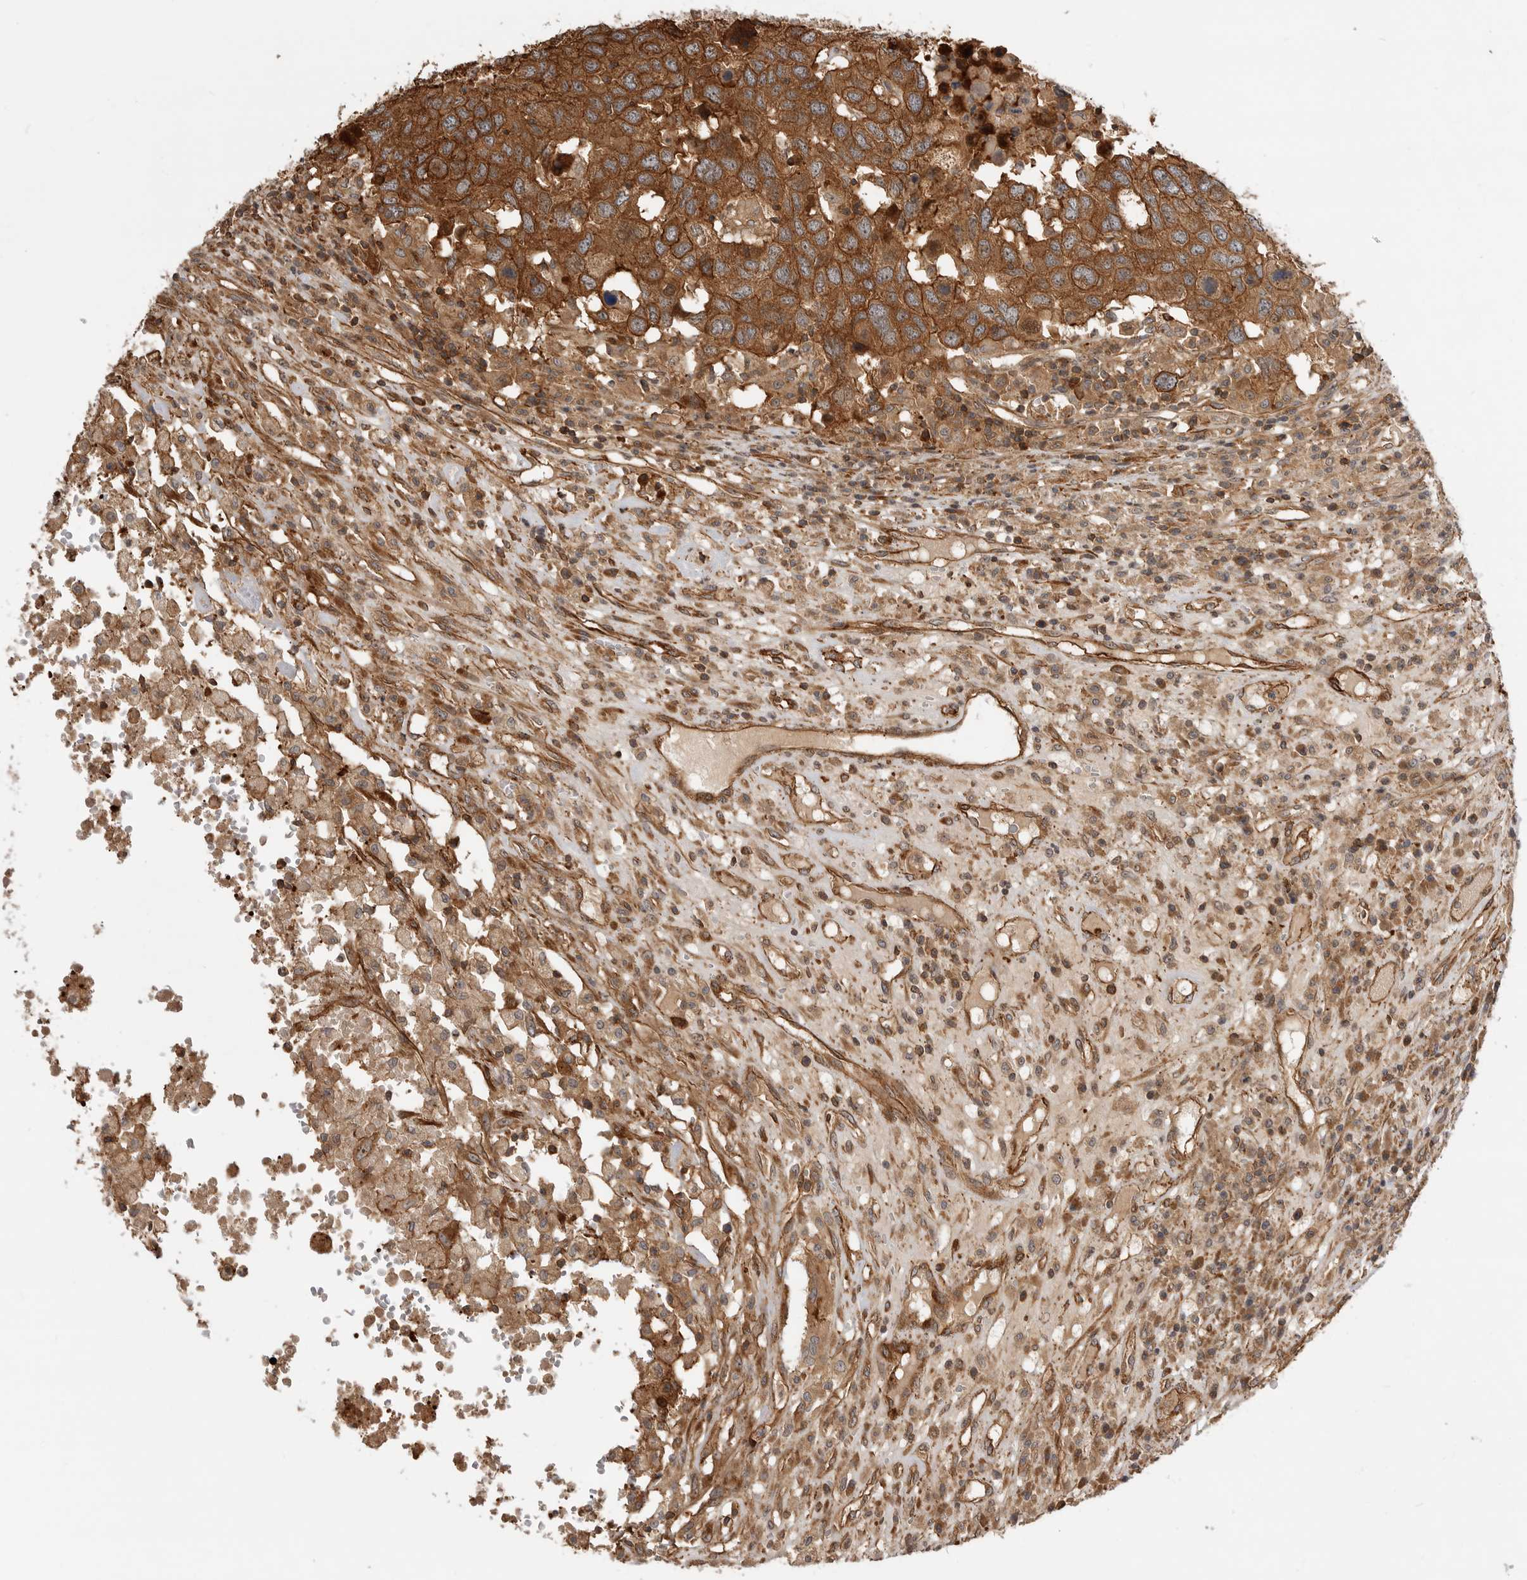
{"staining": {"intensity": "strong", "quantity": ">75%", "location": "cytoplasmic/membranous"}, "tissue": "head and neck cancer", "cell_type": "Tumor cells", "image_type": "cancer", "snomed": [{"axis": "morphology", "description": "Squamous cell carcinoma, NOS"}, {"axis": "topography", "description": "Head-Neck"}], "caption": "Protein expression analysis of human head and neck cancer (squamous cell carcinoma) reveals strong cytoplasmic/membranous staining in about >75% of tumor cells. (IHC, brightfield microscopy, high magnification).", "gene": "GPATCH2", "patient": {"sex": "male", "age": 66}}